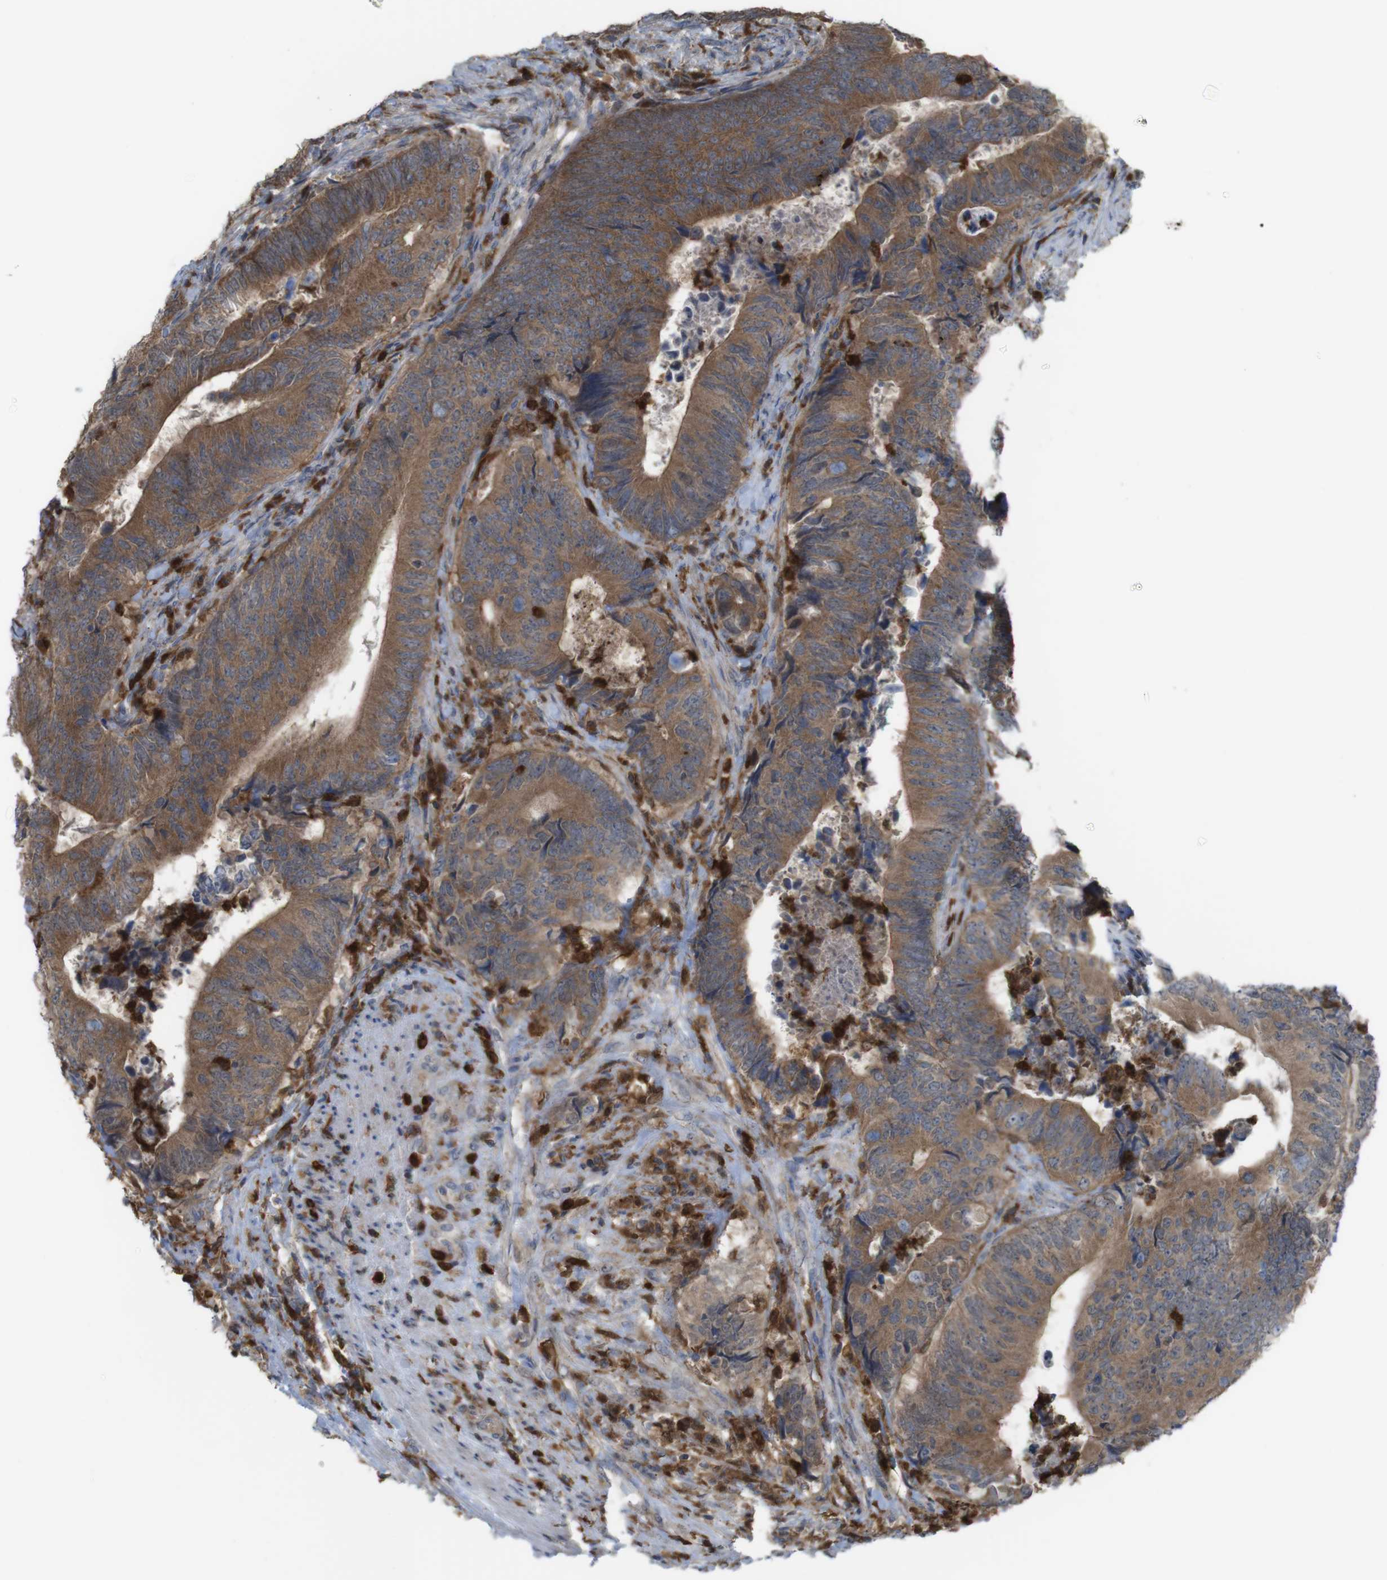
{"staining": {"intensity": "moderate", "quantity": ">75%", "location": "cytoplasmic/membranous"}, "tissue": "colorectal cancer", "cell_type": "Tumor cells", "image_type": "cancer", "snomed": [{"axis": "morphology", "description": "Normal tissue, NOS"}, {"axis": "morphology", "description": "Adenocarcinoma, NOS"}, {"axis": "topography", "description": "Colon"}], "caption": "The micrograph reveals staining of colorectal adenocarcinoma, revealing moderate cytoplasmic/membranous protein positivity (brown color) within tumor cells. (DAB (3,3'-diaminobenzidine) IHC, brown staining for protein, blue staining for nuclei).", "gene": "PRKCD", "patient": {"sex": "male", "age": 56}}